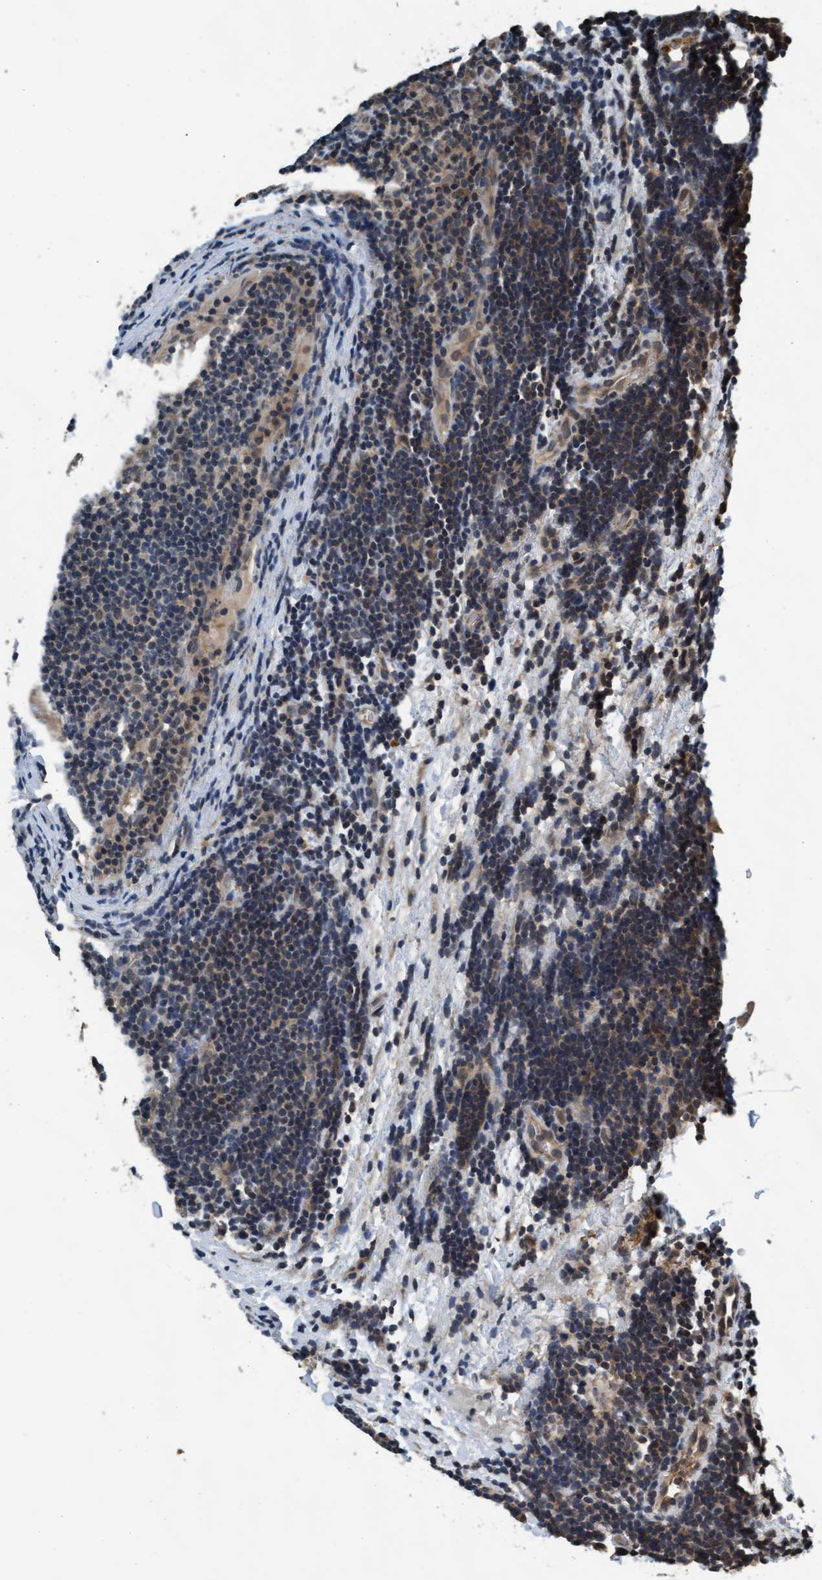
{"staining": {"intensity": "moderate", "quantity": "25%-75%", "location": "cytoplasmic/membranous"}, "tissue": "lymphoma", "cell_type": "Tumor cells", "image_type": "cancer", "snomed": [{"axis": "morphology", "description": "Malignant lymphoma, non-Hodgkin's type, Low grade"}, {"axis": "topography", "description": "Lymph node"}], "caption": "Human lymphoma stained with a protein marker demonstrates moderate staining in tumor cells.", "gene": "WASF1", "patient": {"sex": "male", "age": 83}}